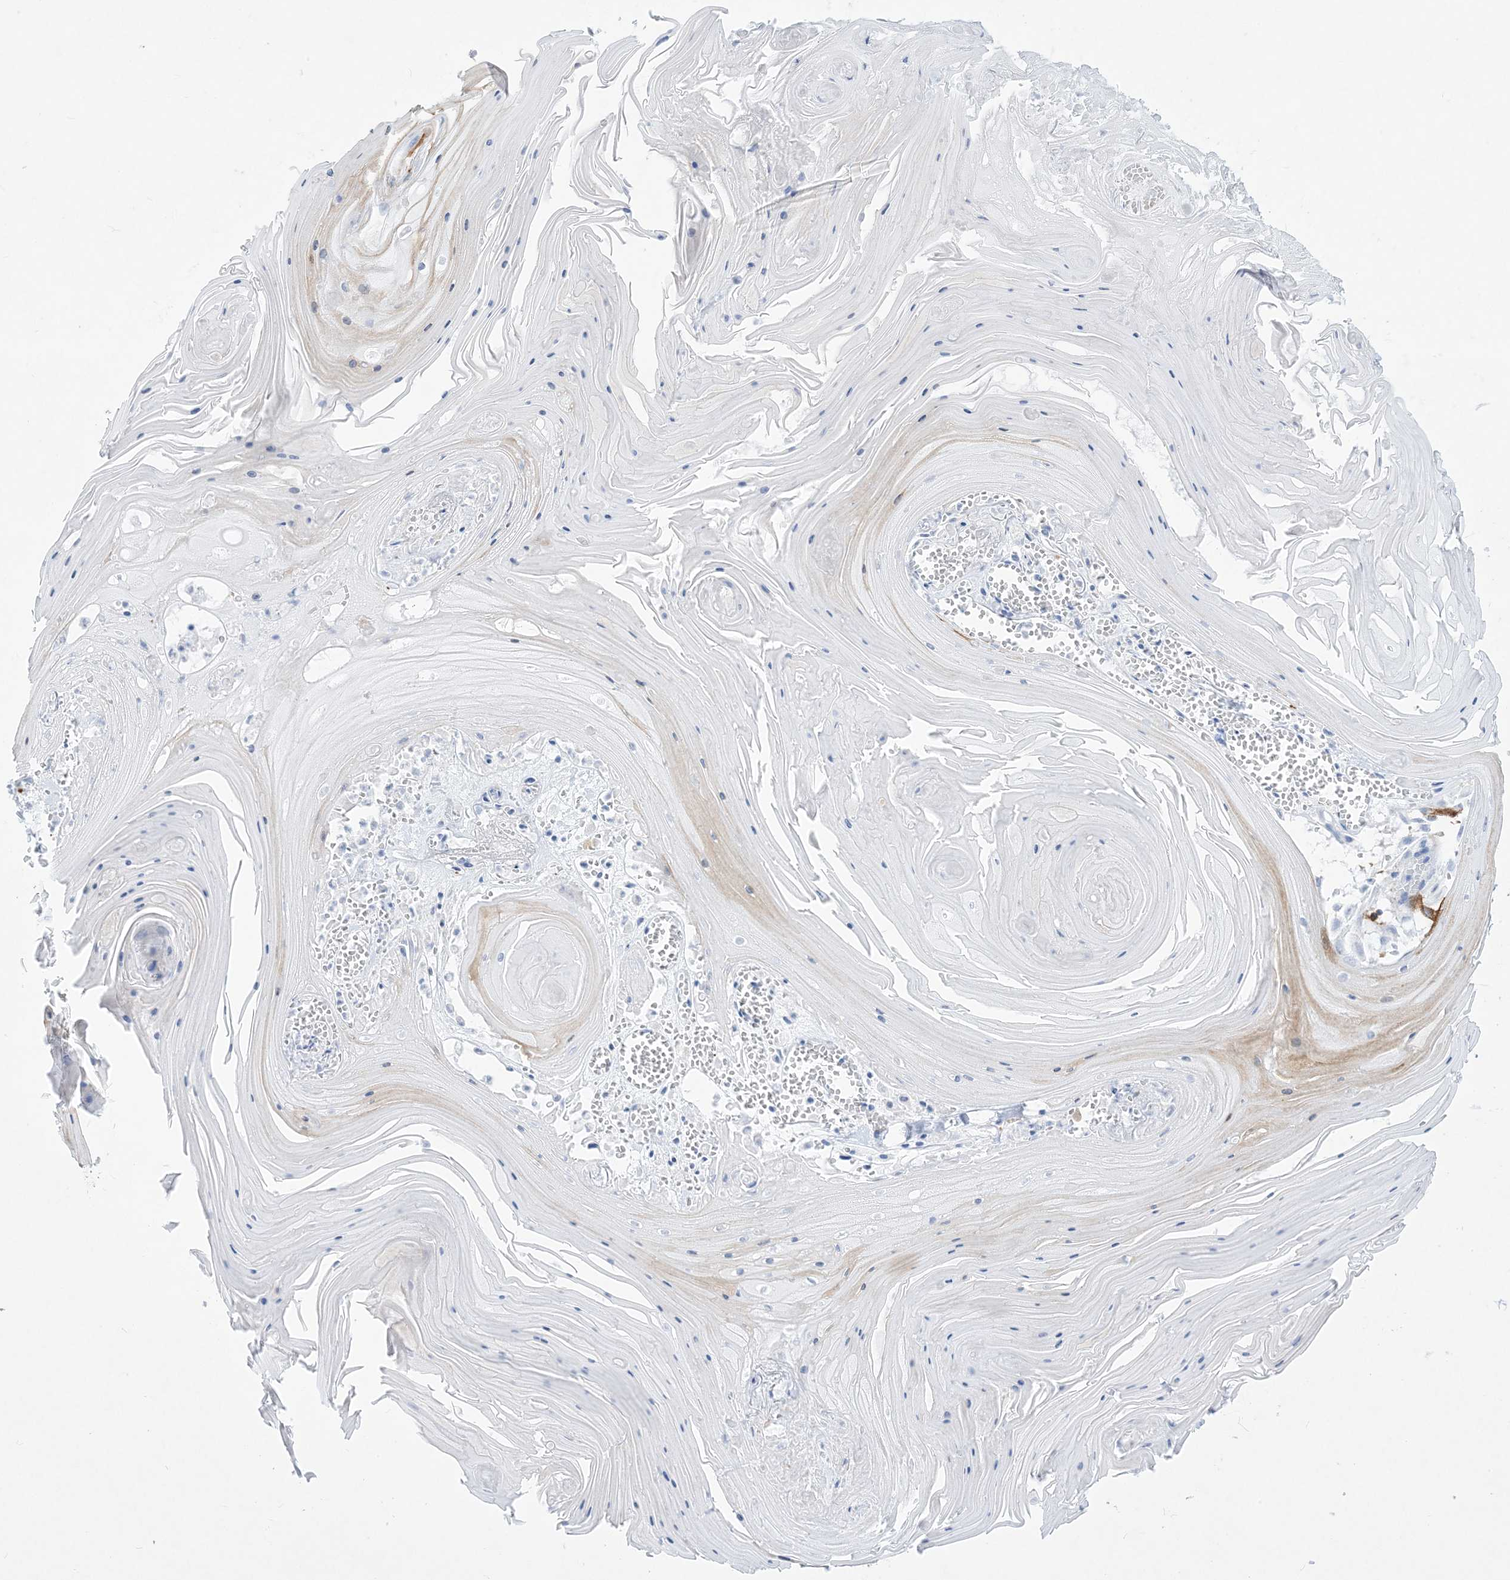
{"staining": {"intensity": "moderate", "quantity": "<25%", "location": "cytoplasmic/membranous"}, "tissue": "skin cancer", "cell_type": "Tumor cells", "image_type": "cancer", "snomed": [{"axis": "morphology", "description": "Squamous cell carcinoma, NOS"}, {"axis": "topography", "description": "Skin"}], "caption": "Protein staining of skin cancer (squamous cell carcinoma) tissue demonstrates moderate cytoplasmic/membranous expression in approximately <25% of tumor cells.", "gene": "B3GNT7", "patient": {"sex": "male", "age": 74}}